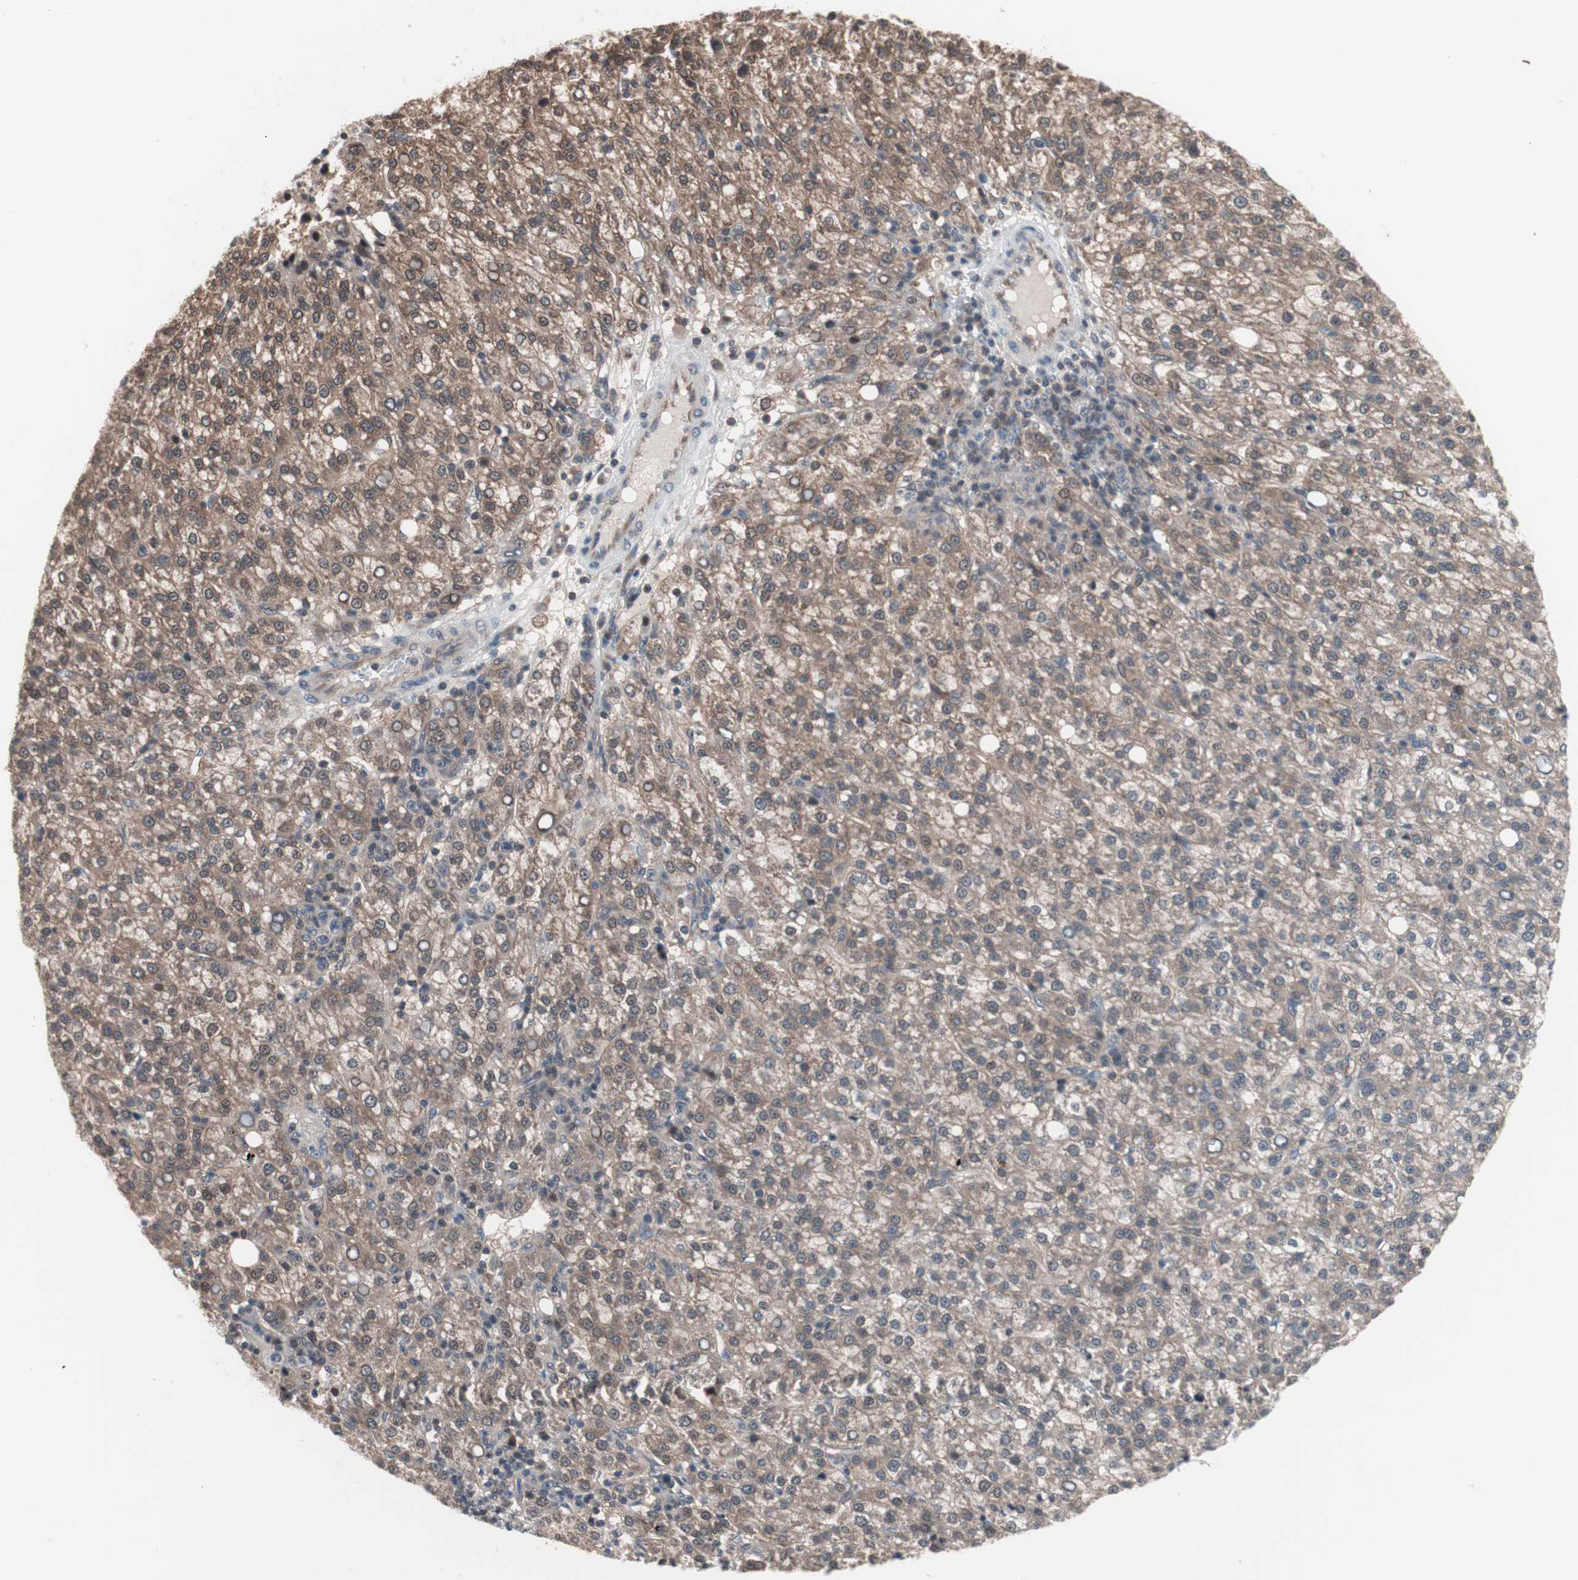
{"staining": {"intensity": "weak", "quantity": "<25%", "location": "cytoplasmic/membranous,nuclear"}, "tissue": "liver cancer", "cell_type": "Tumor cells", "image_type": "cancer", "snomed": [{"axis": "morphology", "description": "Carcinoma, Hepatocellular, NOS"}, {"axis": "topography", "description": "Liver"}], "caption": "IHC micrograph of neoplastic tissue: human hepatocellular carcinoma (liver) stained with DAB (3,3'-diaminobenzidine) demonstrates no significant protein expression in tumor cells. (DAB IHC visualized using brightfield microscopy, high magnification).", "gene": "IRS1", "patient": {"sex": "female", "age": 58}}